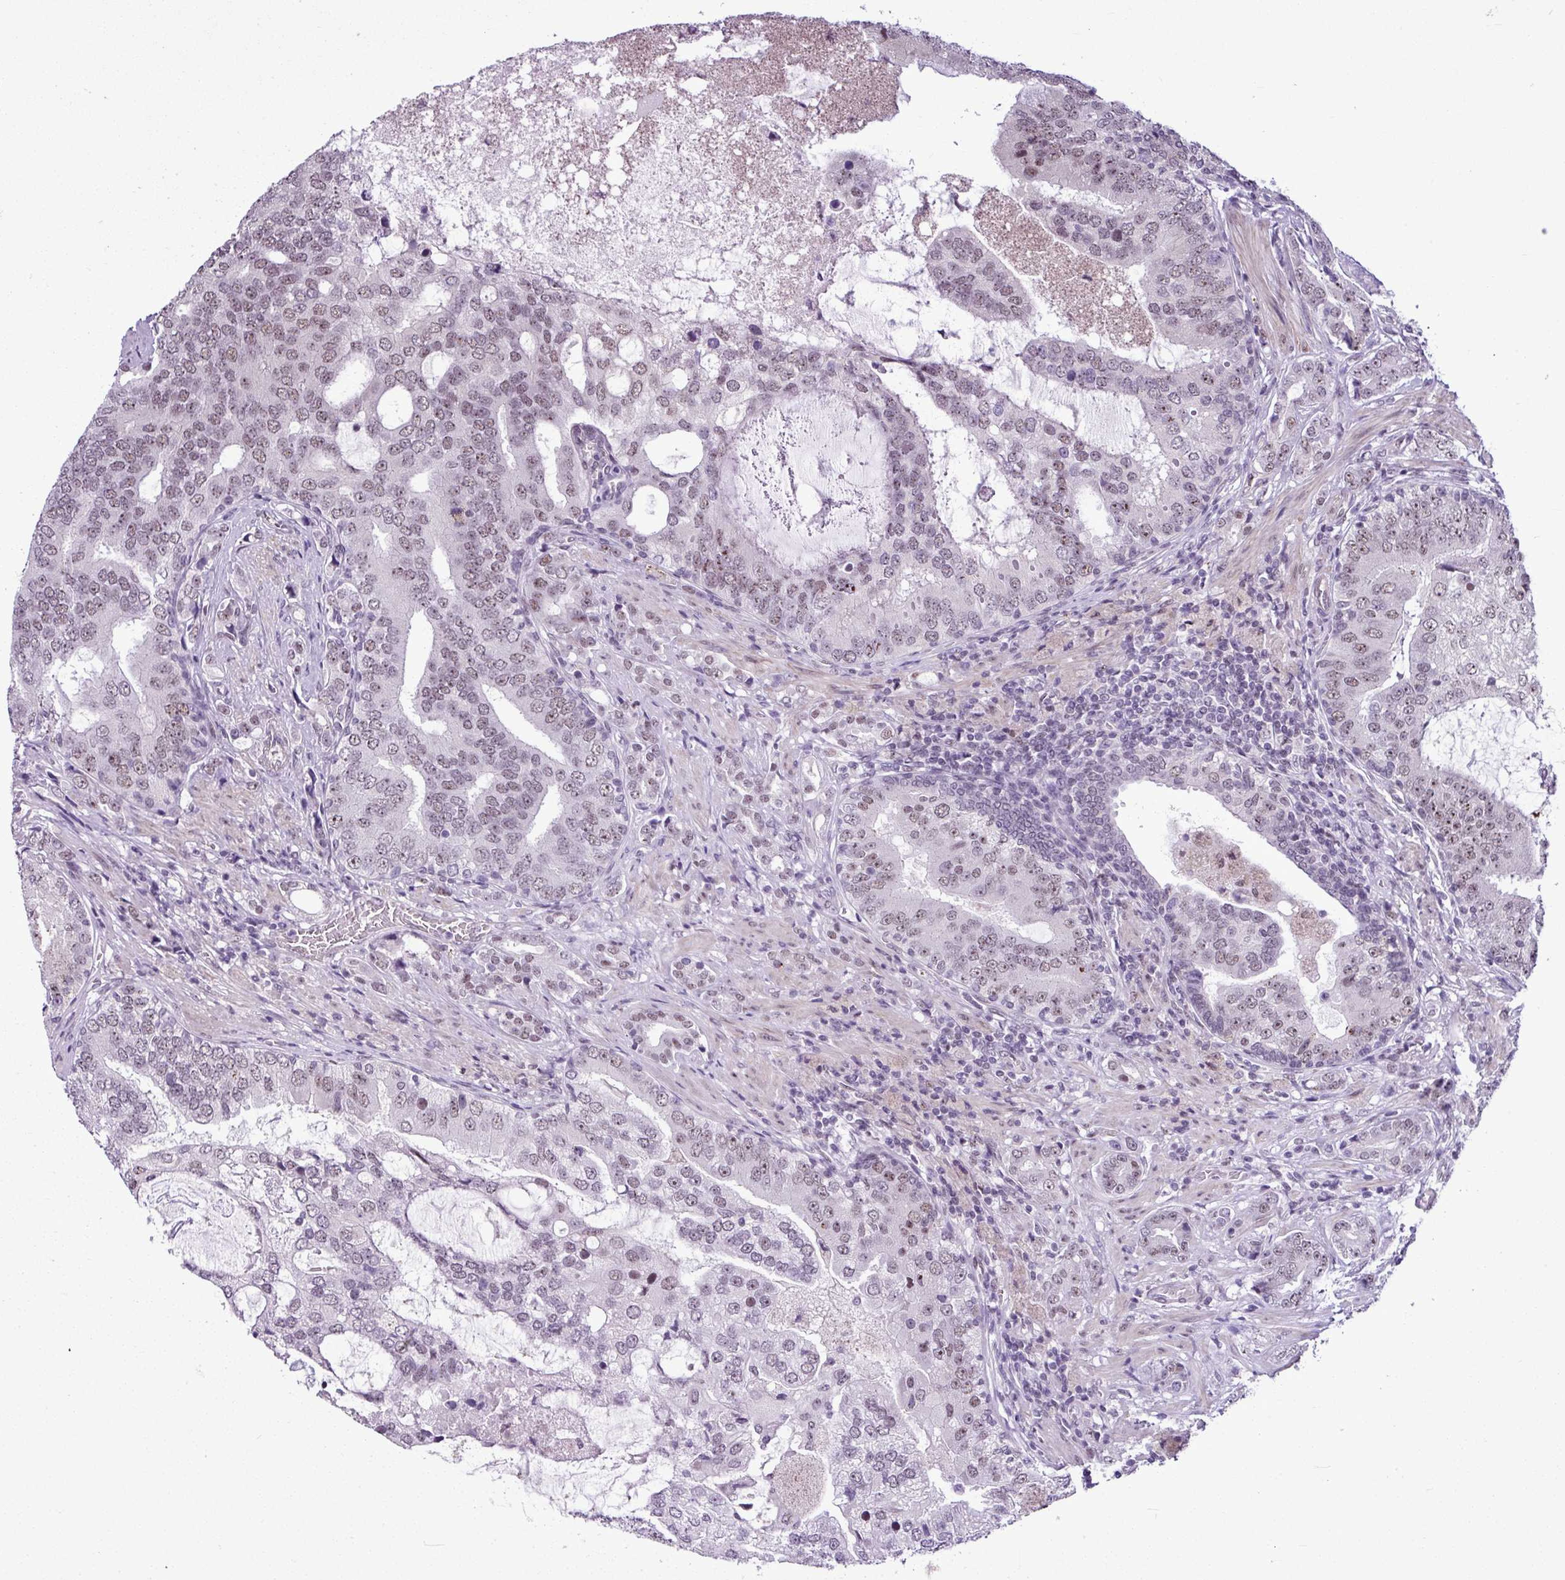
{"staining": {"intensity": "weak", "quantity": ">75%", "location": "nuclear"}, "tissue": "prostate cancer", "cell_type": "Tumor cells", "image_type": "cancer", "snomed": [{"axis": "morphology", "description": "Adenocarcinoma, High grade"}, {"axis": "topography", "description": "Prostate"}], "caption": "Weak nuclear protein positivity is identified in approximately >75% of tumor cells in prostate cancer (adenocarcinoma (high-grade)). (DAB = brown stain, brightfield microscopy at high magnification).", "gene": "UTP18", "patient": {"sex": "male", "age": 55}}